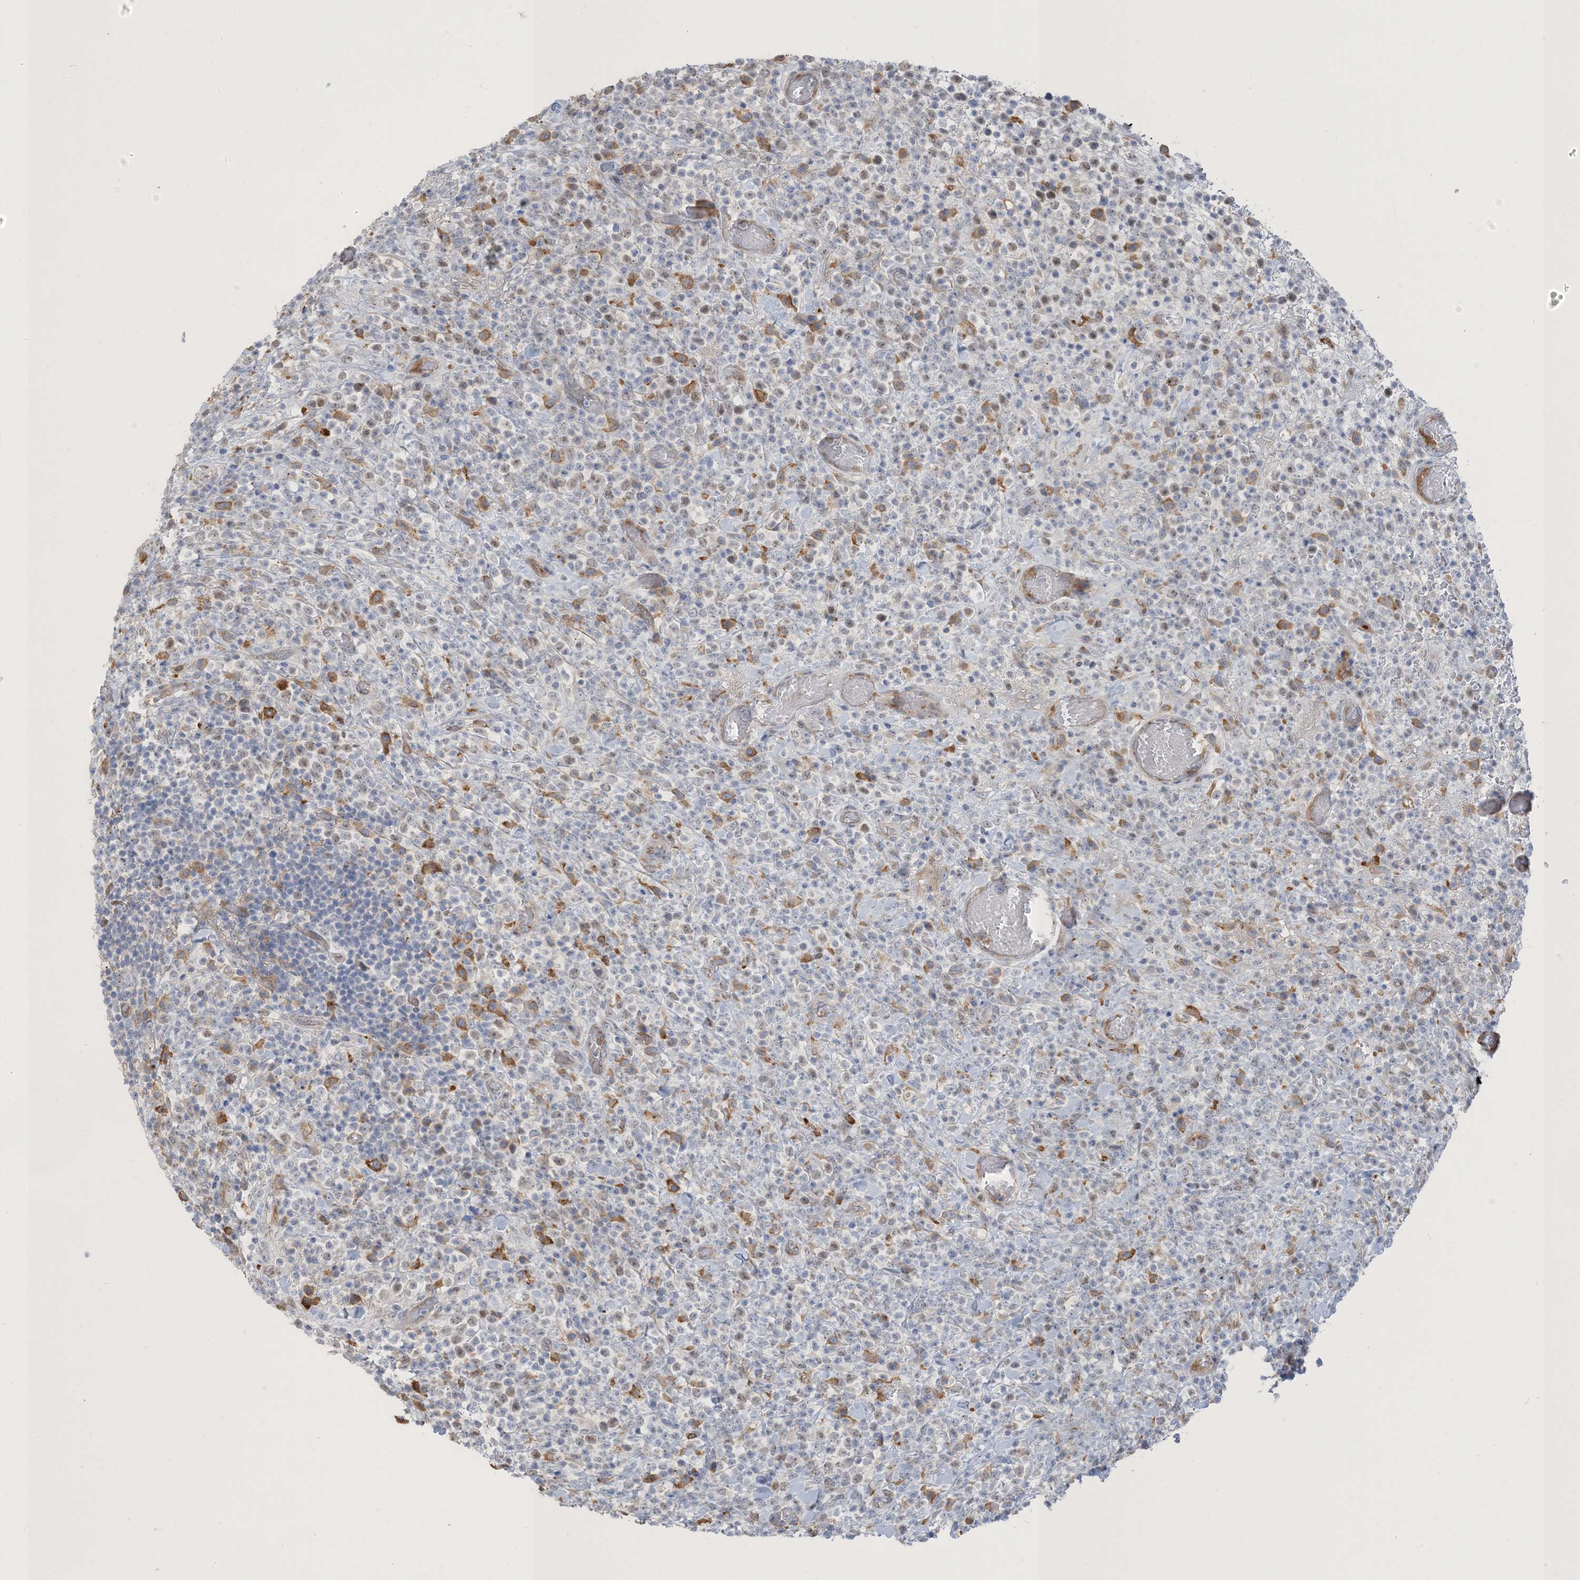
{"staining": {"intensity": "weak", "quantity": "25%-75%", "location": "nuclear"}, "tissue": "lymphoma", "cell_type": "Tumor cells", "image_type": "cancer", "snomed": [{"axis": "morphology", "description": "Malignant lymphoma, non-Hodgkin's type, High grade"}, {"axis": "topography", "description": "Colon"}], "caption": "Immunohistochemical staining of human lymphoma demonstrates low levels of weak nuclear positivity in approximately 25%-75% of tumor cells.", "gene": "PEAR1", "patient": {"sex": "female", "age": 53}}